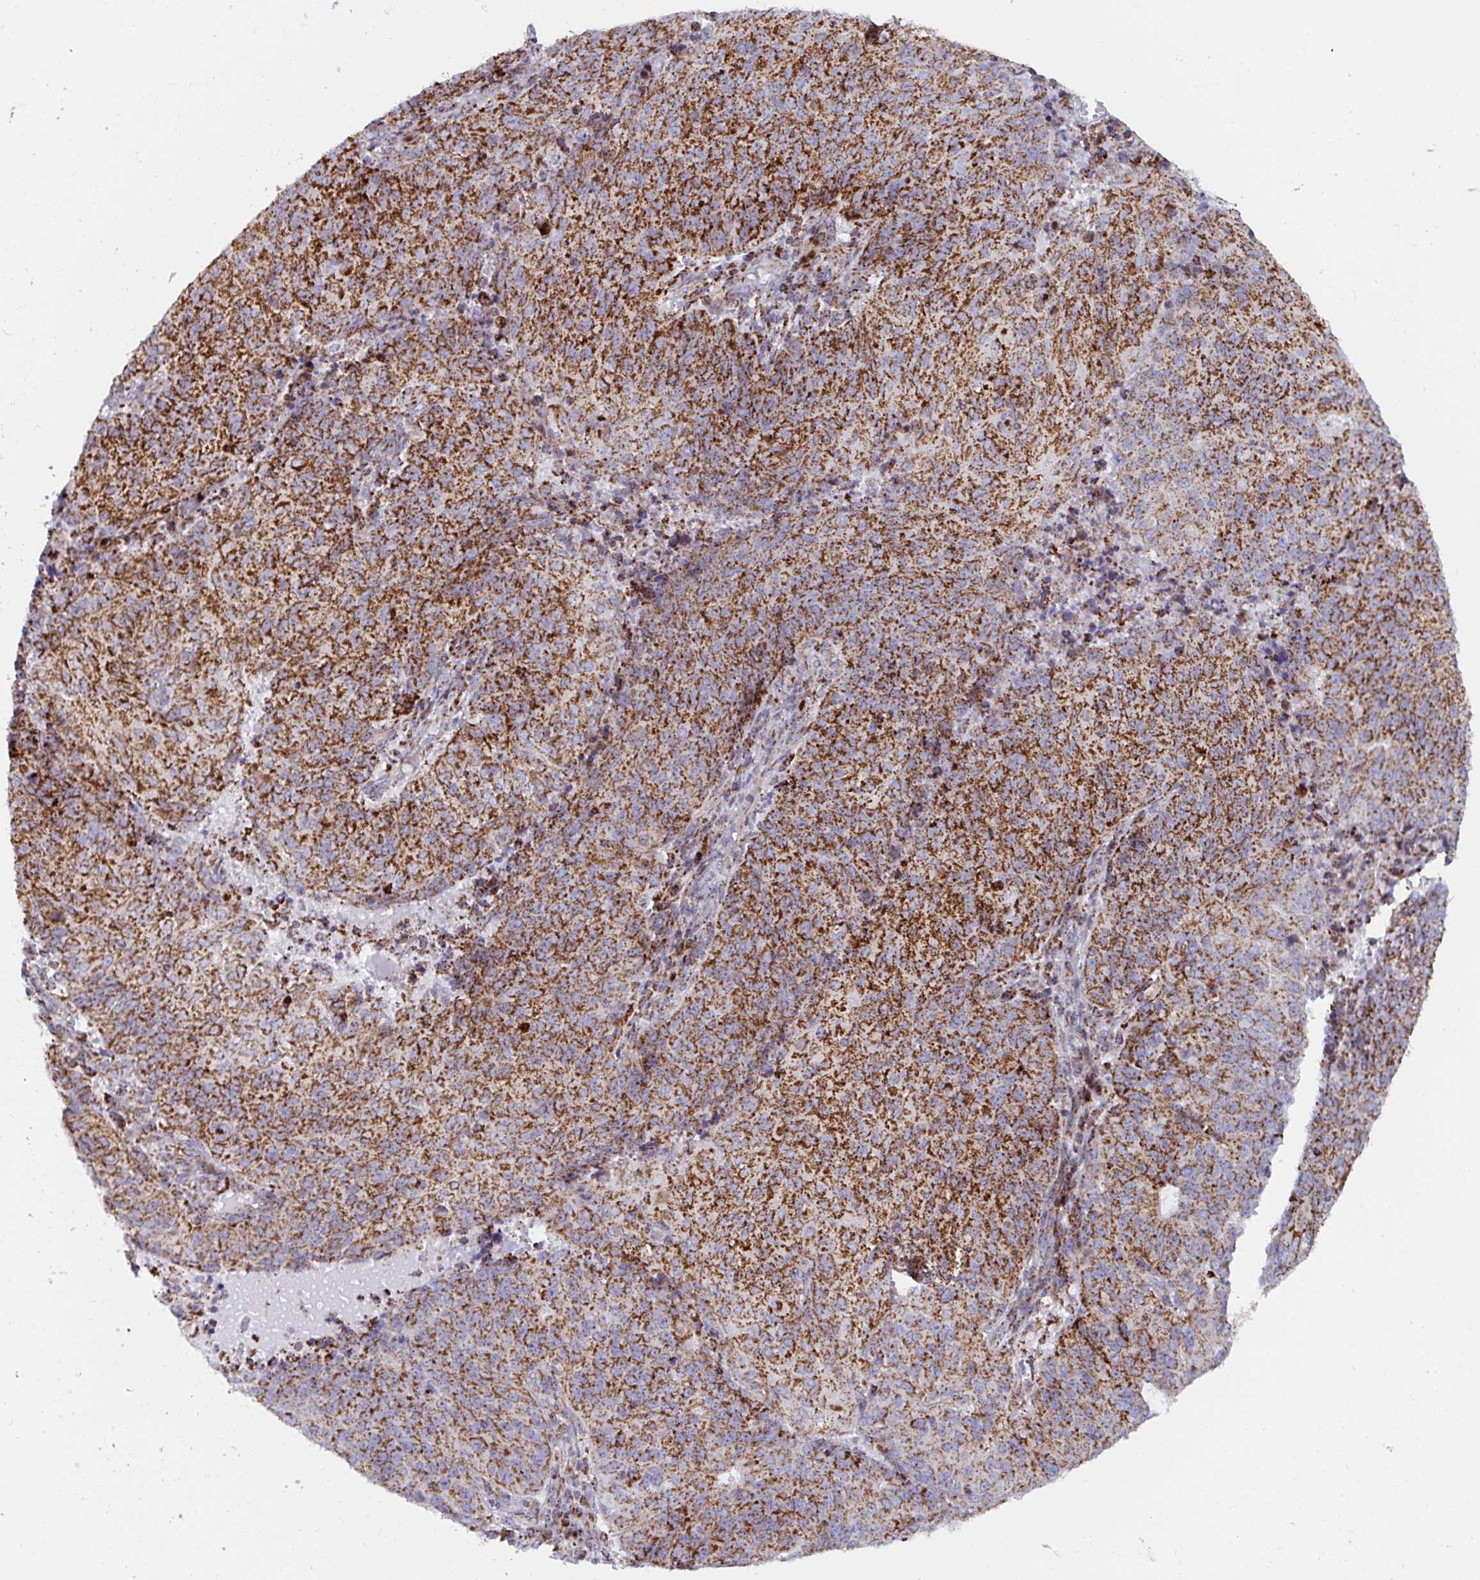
{"staining": {"intensity": "strong", "quantity": ">75%", "location": "cytoplasmic/membranous"}, "tissue": "endometrial cancer", "cell_type": "Tumor cells", "image_type": "cancer", "snomed": [{"axis": "morphology", "description": "Adenocarcinoma, NOS"}, {"axis": "topography", "description": "Endometrium"}], "caption": "Brown immunohistochemical staining in human endometrial adenocarcinoma demonstrates strong cytoplasmic/membranous positivity in about >75% of tumor cells.", "gene": "ATP5MJ", "patient": {"sex": "female", "age": 82}}